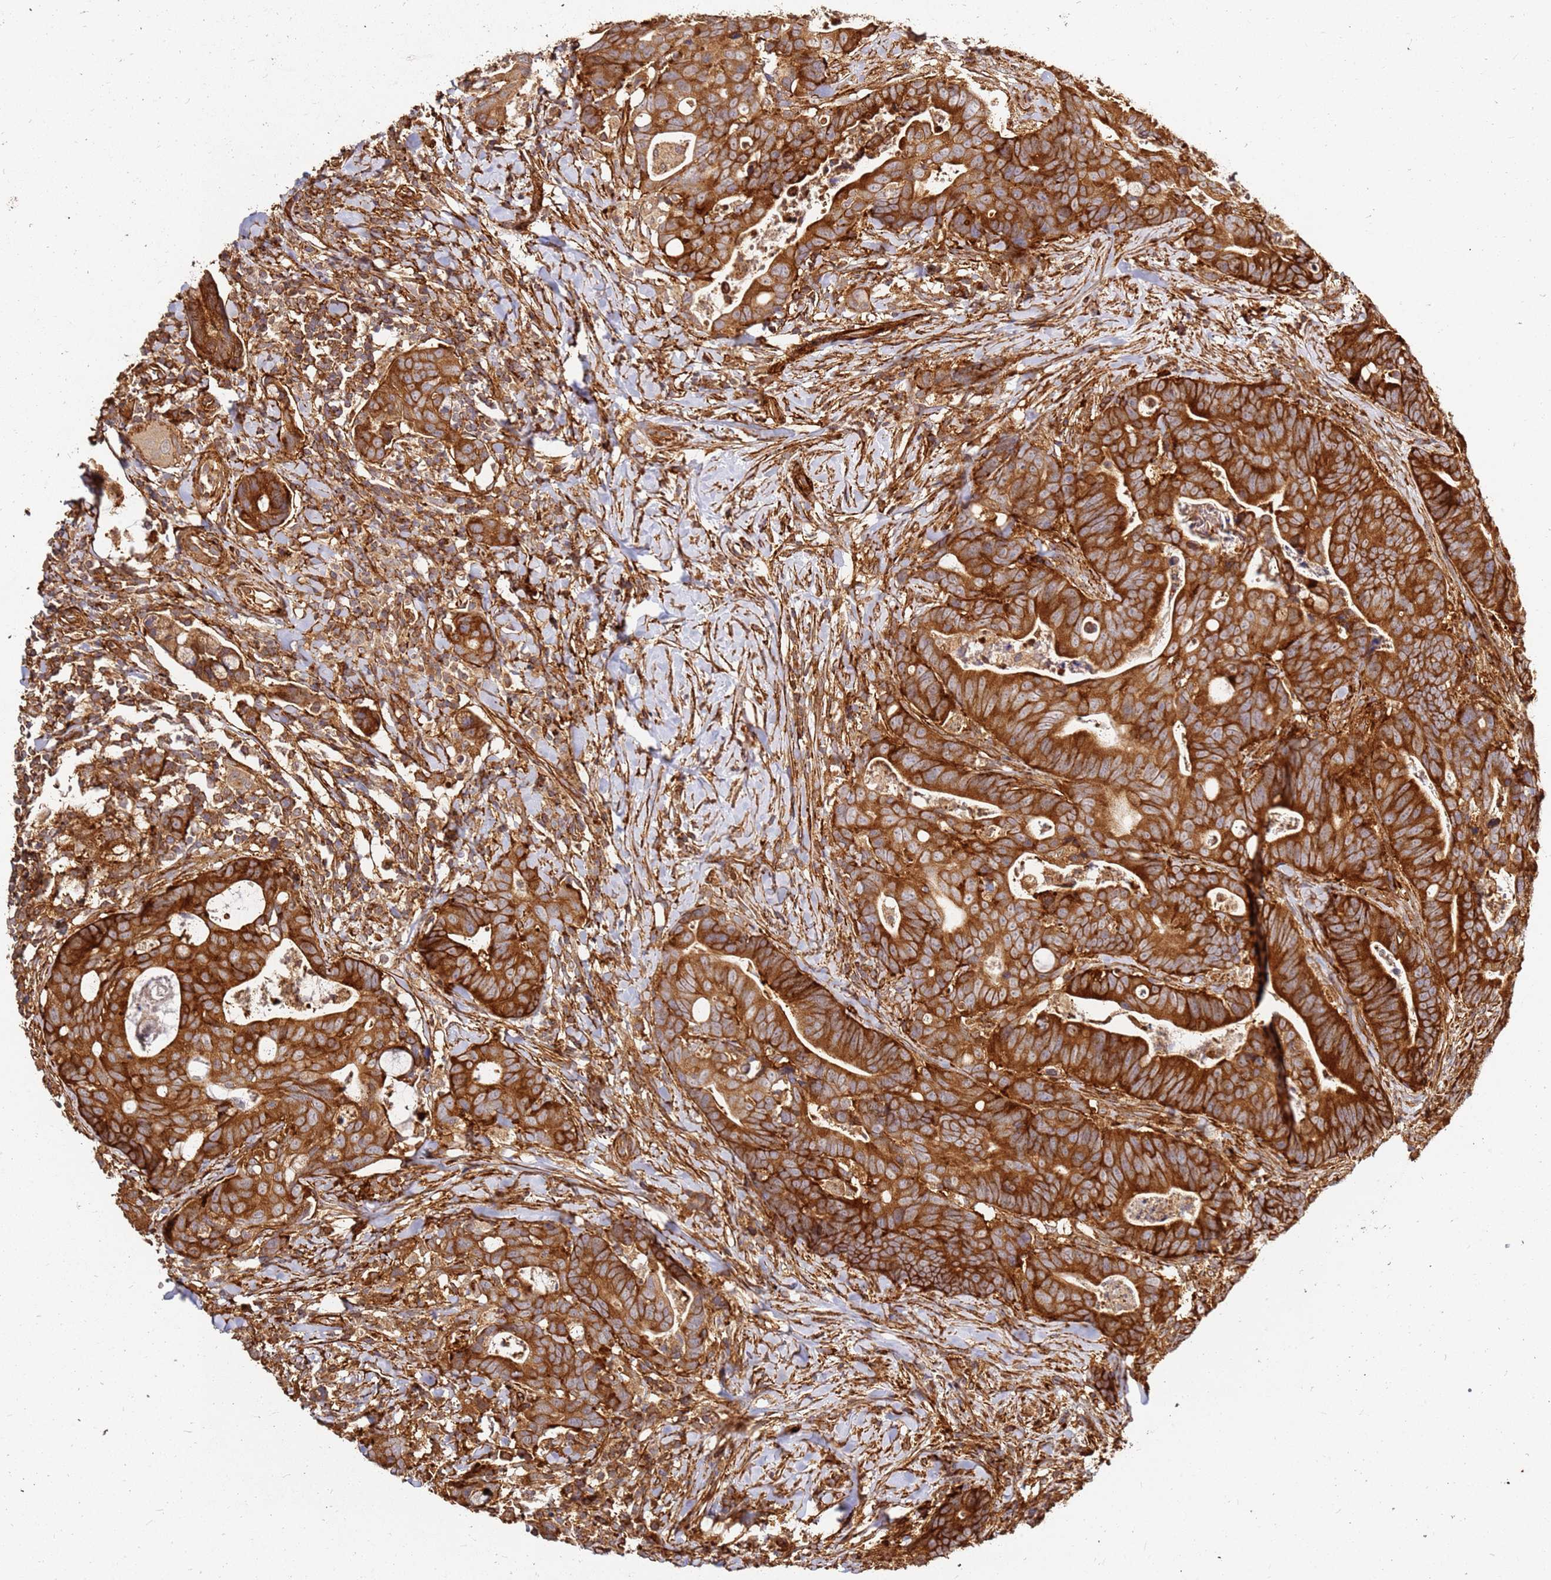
{"staining": {"intensity": "strong", "quantity": ">75%", "location": "cytoplasmic/membranous"}, "tissue": "colorectal cancer", "cell_type": "Tumor cells", "image_type": "cancer", "snomed": [{"axis": "morphology", "description": "Adenocarcinoma, NOS"}, {"axis": "topography", "description": "Colon"}], "caption": "Immunohistochemistry (IHC) micrograph of colorectal cancer stained for a protein (brown), which demonstrates high levels of strong cytoplasmic/membranous expression in approximately >75% of tumor cells.", "gene": "DVL3", "patient": {"sex": "female", "age": 82}}